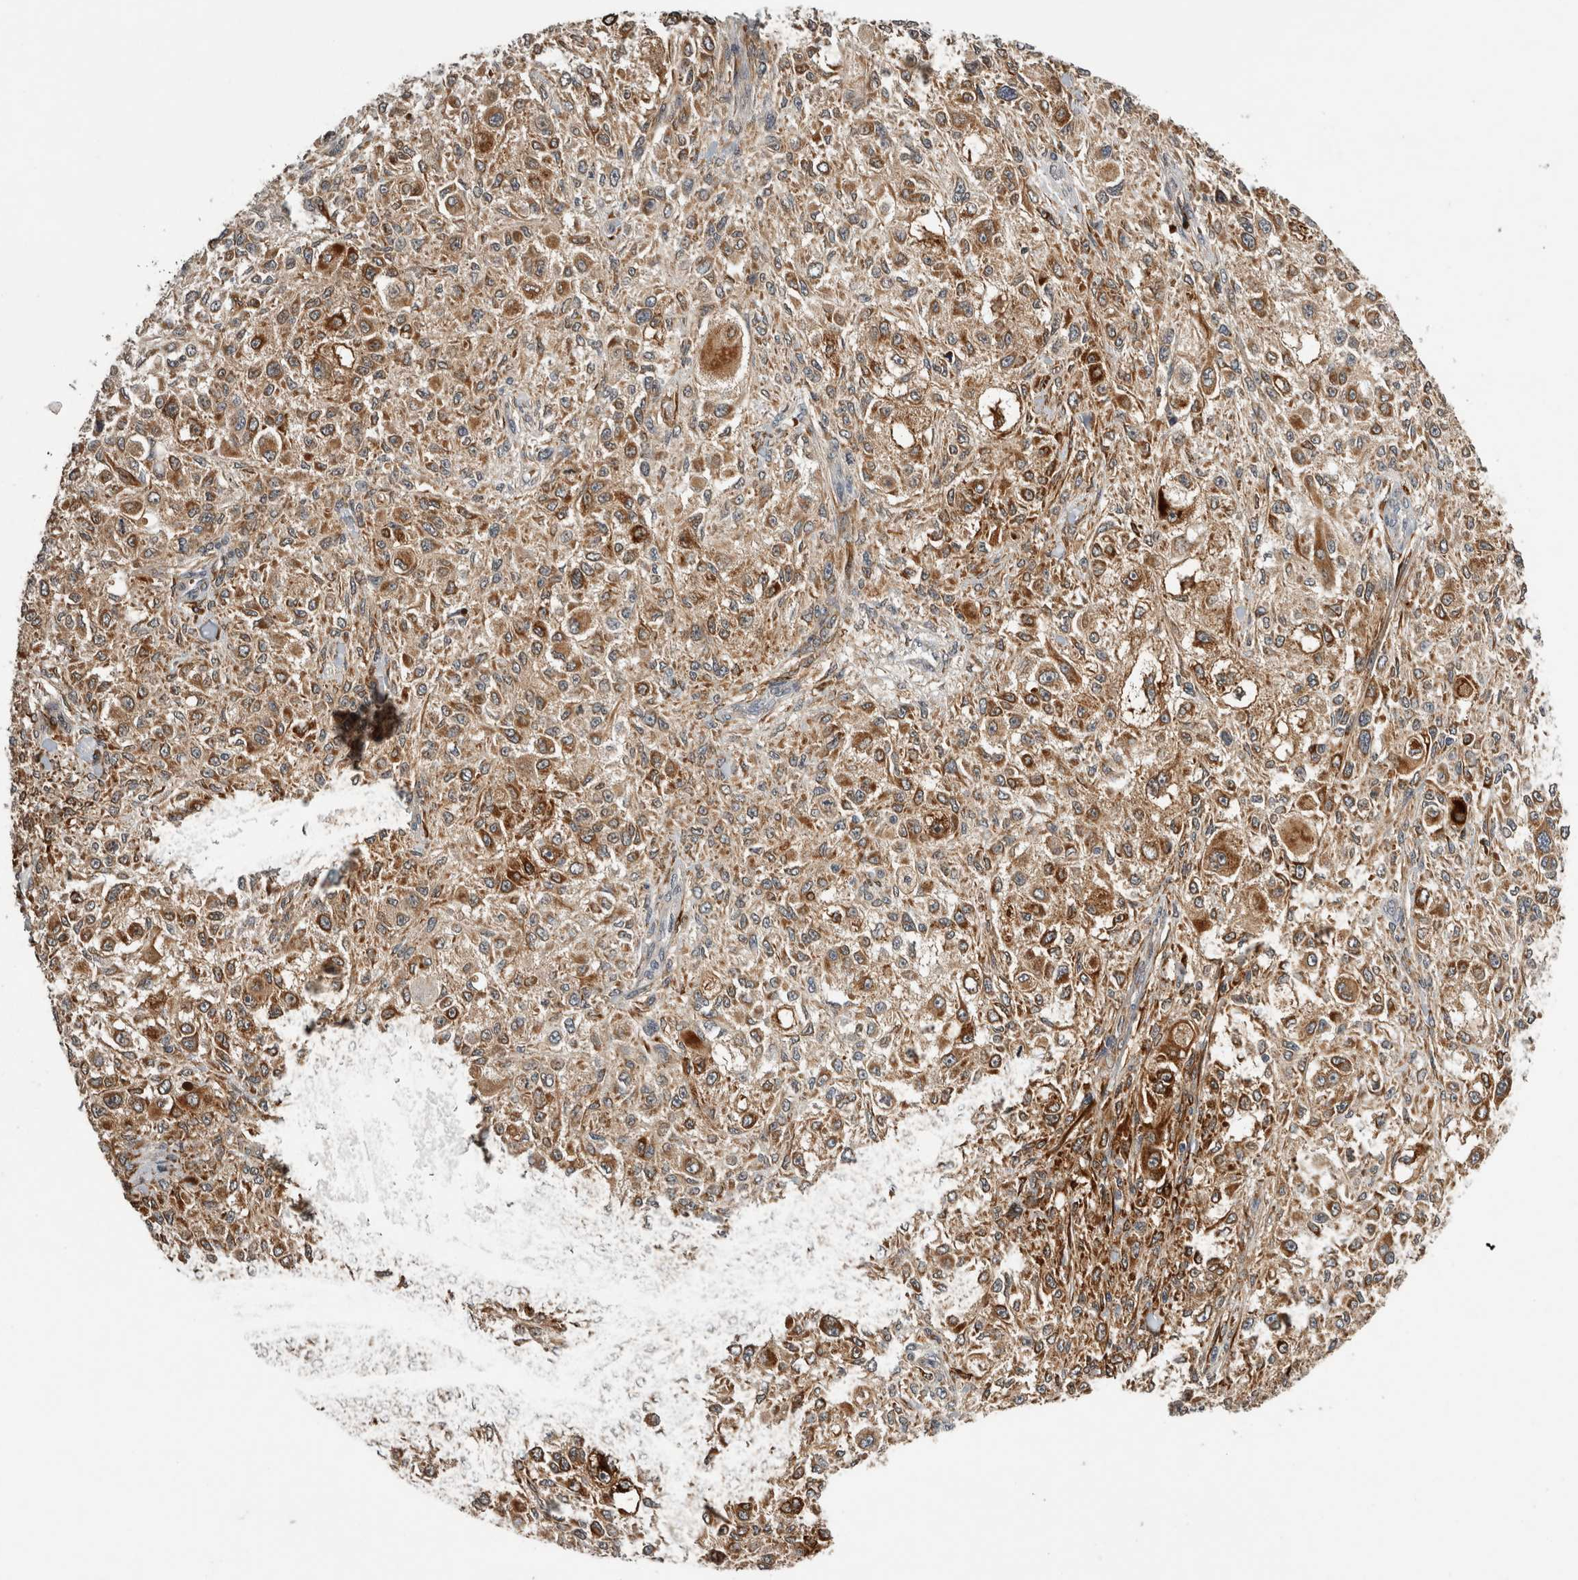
{"staining": {"intensity": "strong", "quantity": ">75%", "location": "cytoplasmic/membranous"}, "tissue": "melanoma", "cell_type": "Tumor cells", "image_type": "cancer", "snomed": [{"axis": "morphology", "description": "Necrosis, NOS"}, {"axis": "morphology", "description": "Malignant melanoma, NOS"}, {"axis": "topography", "description": "Skin"}], "caption": "Protein expression analysis of human malignant melanoma reveals strong cytoplasmic/membranous expression in about >75% of tumor cells.", "gene": "APOL2", "patient": {"sex": "female", "age": 87}}